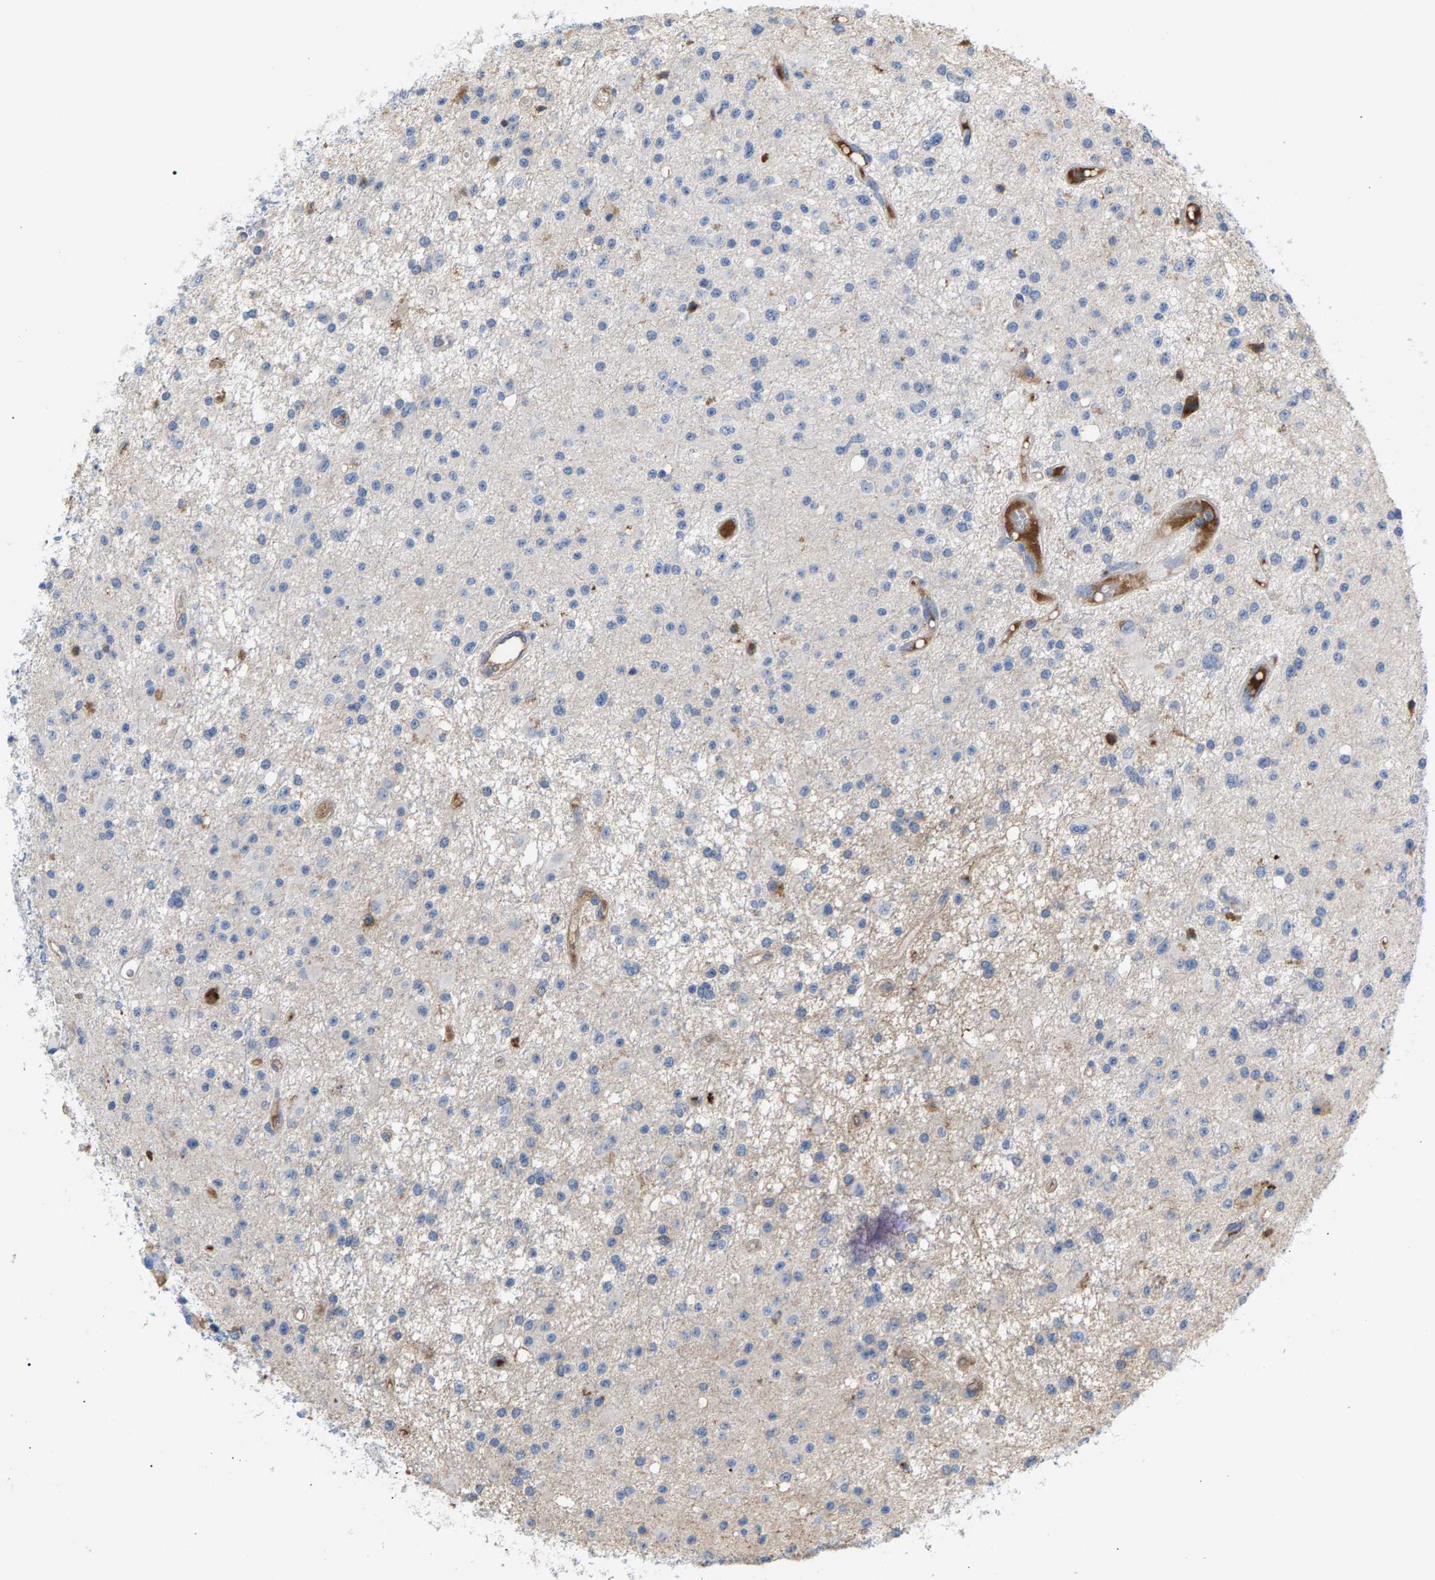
{"staining": {"intensity": "negative", "quantity": "none", "location": "none"}, "tissue": "glioma", "cell_type": "Tumor cells", "image_type": "cancer", "snomed": [{"axis": "morphology", "description": "Glioma, malignant, Low grade"}, {"axis": "topography", "description": "Brain"}], "caption": "IHC micrograph of human glioma stained for a protein (brown), which displays no staining in tumor cells.", "gene": "APOH", "patient": {"sex": "male", "age": 58}}